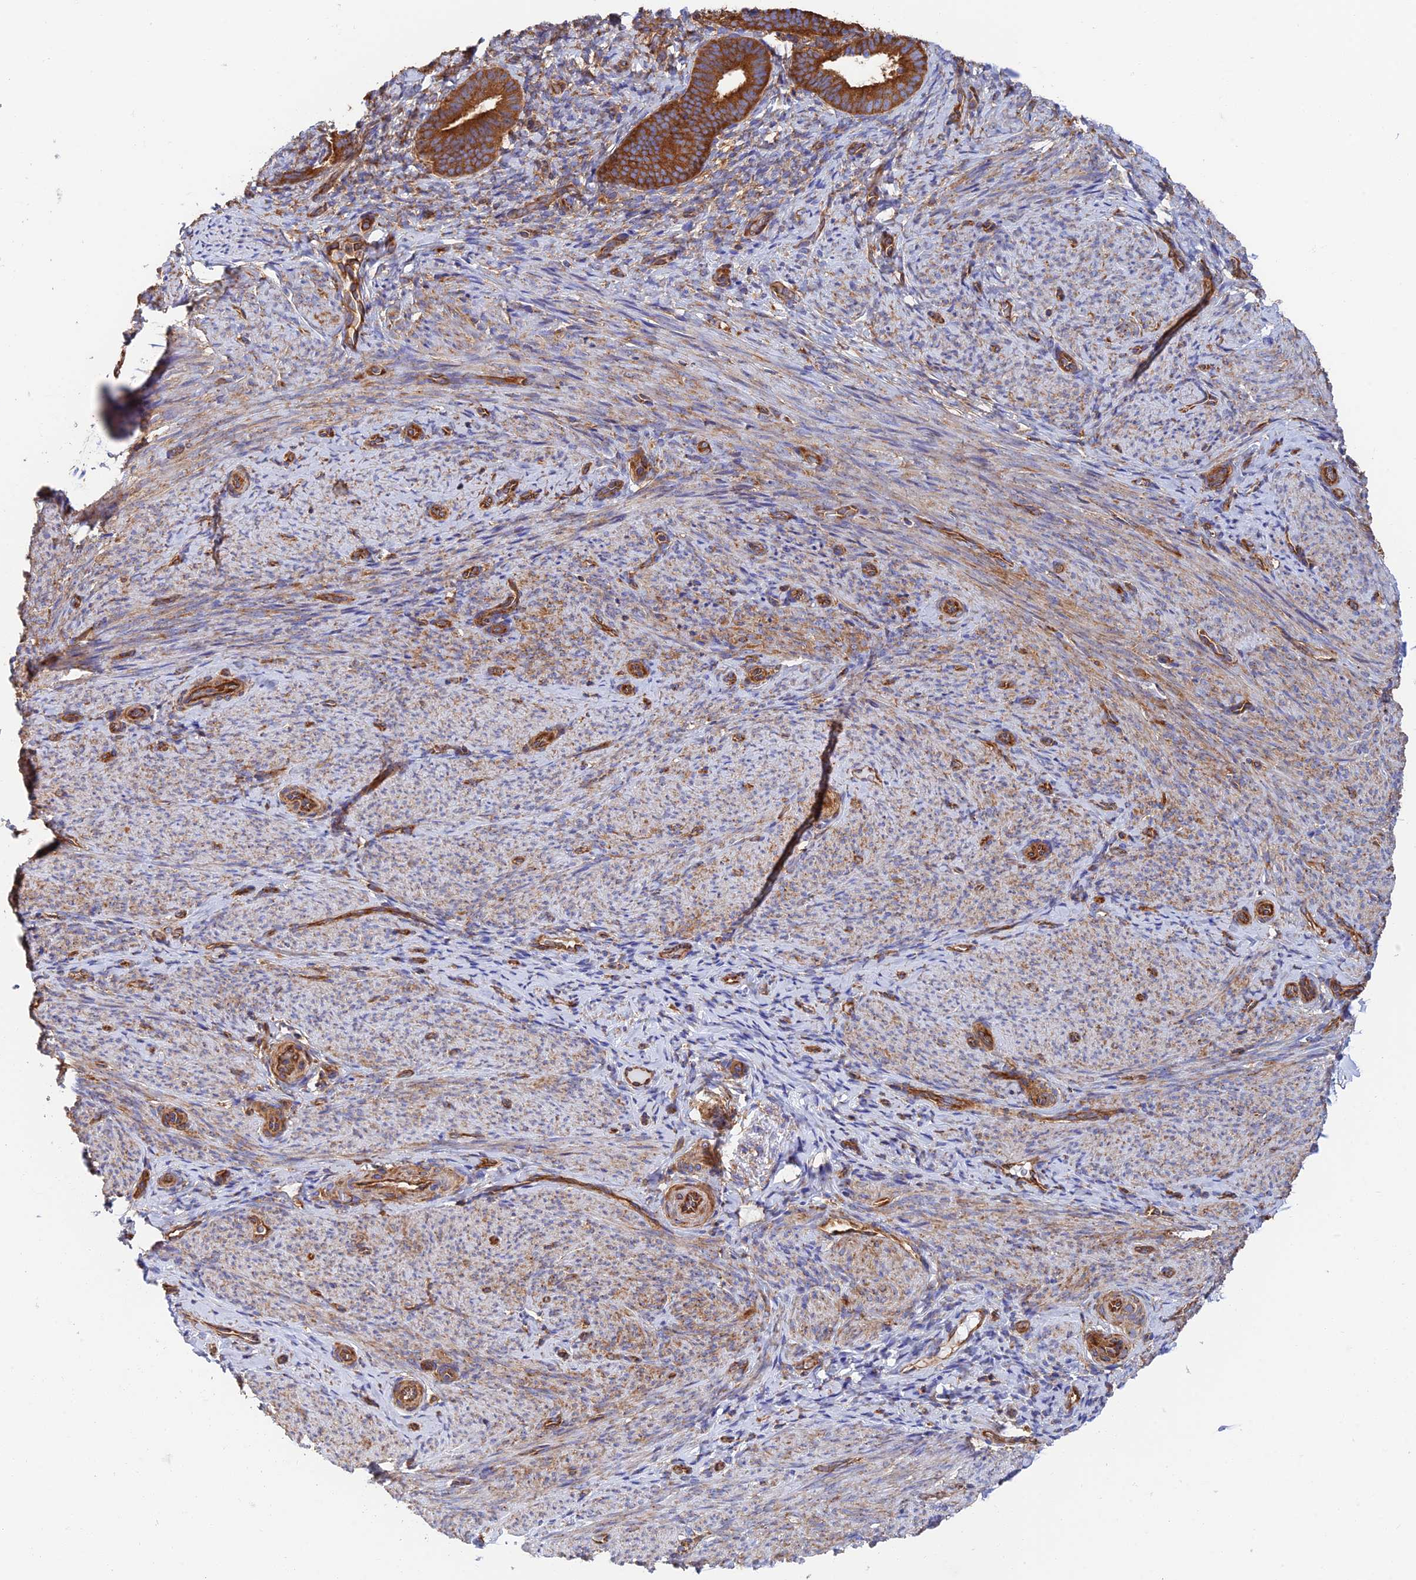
{"staining": {"intensity": "moderate", "quantity": "25%-75%", "location": "cytoplasmic/membranous"}, "tissue": "endometrium", "cell_type": "Cells in endometrial stroma", "image_type": "normal", "snomed": [{"axis": "morphology", "description": "Normal tissue, NOS"}, {"axis": "topography", "description": "Endometrium"}], "caption": "Immunohistochemical staining of normal endometrium shows 25%-75% levels of moderate cytoplasmic/membranous protein staining in about 25%-75% of cells in endometrial stroma. (DAB (3,3'-diaminobenzidine) IHC, brown staining for protein, blue staining for nuclei).", "gene": "DCTN2", "patient": {"sex": "female", "age": 65}}